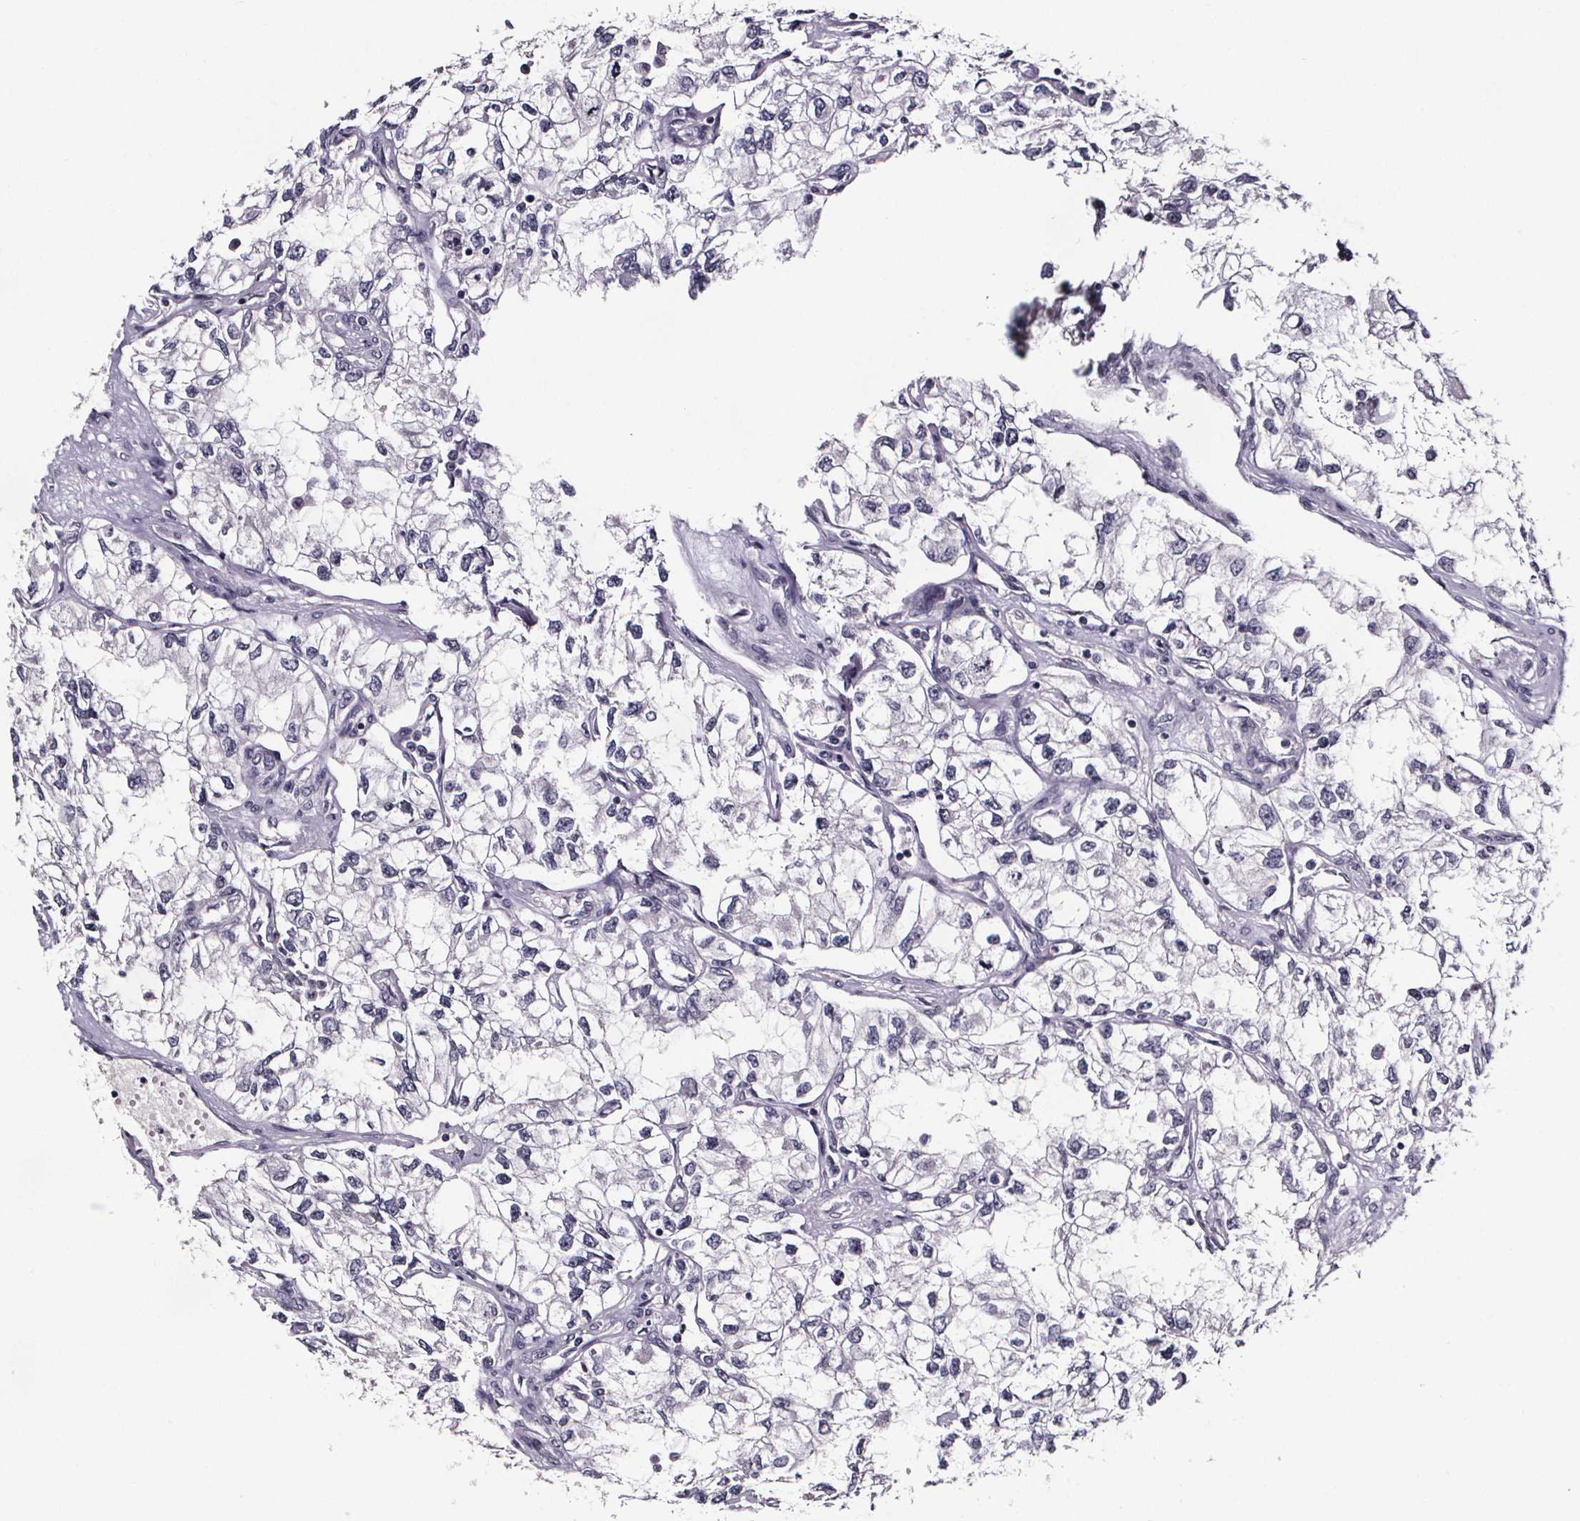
{"staining": {"intensity": "negative", "quantity": "none", "location": "none"}, "tissue": "renal cancer", "cell_type": "Tumor cells", "image_type": "cancer", "snomed": [{"axis": "morphology", "description": "Adenocarcinoma, NOS"}, {"axis": "topography", "description": "Kidney"}], "caption": "This is an immunohistochemistry (IHC) image of renal cancer (adenocarcinoma). There is no expression in tumor cells.", "gene": "AR", "patient": {"sex": "female", "age": 59}}